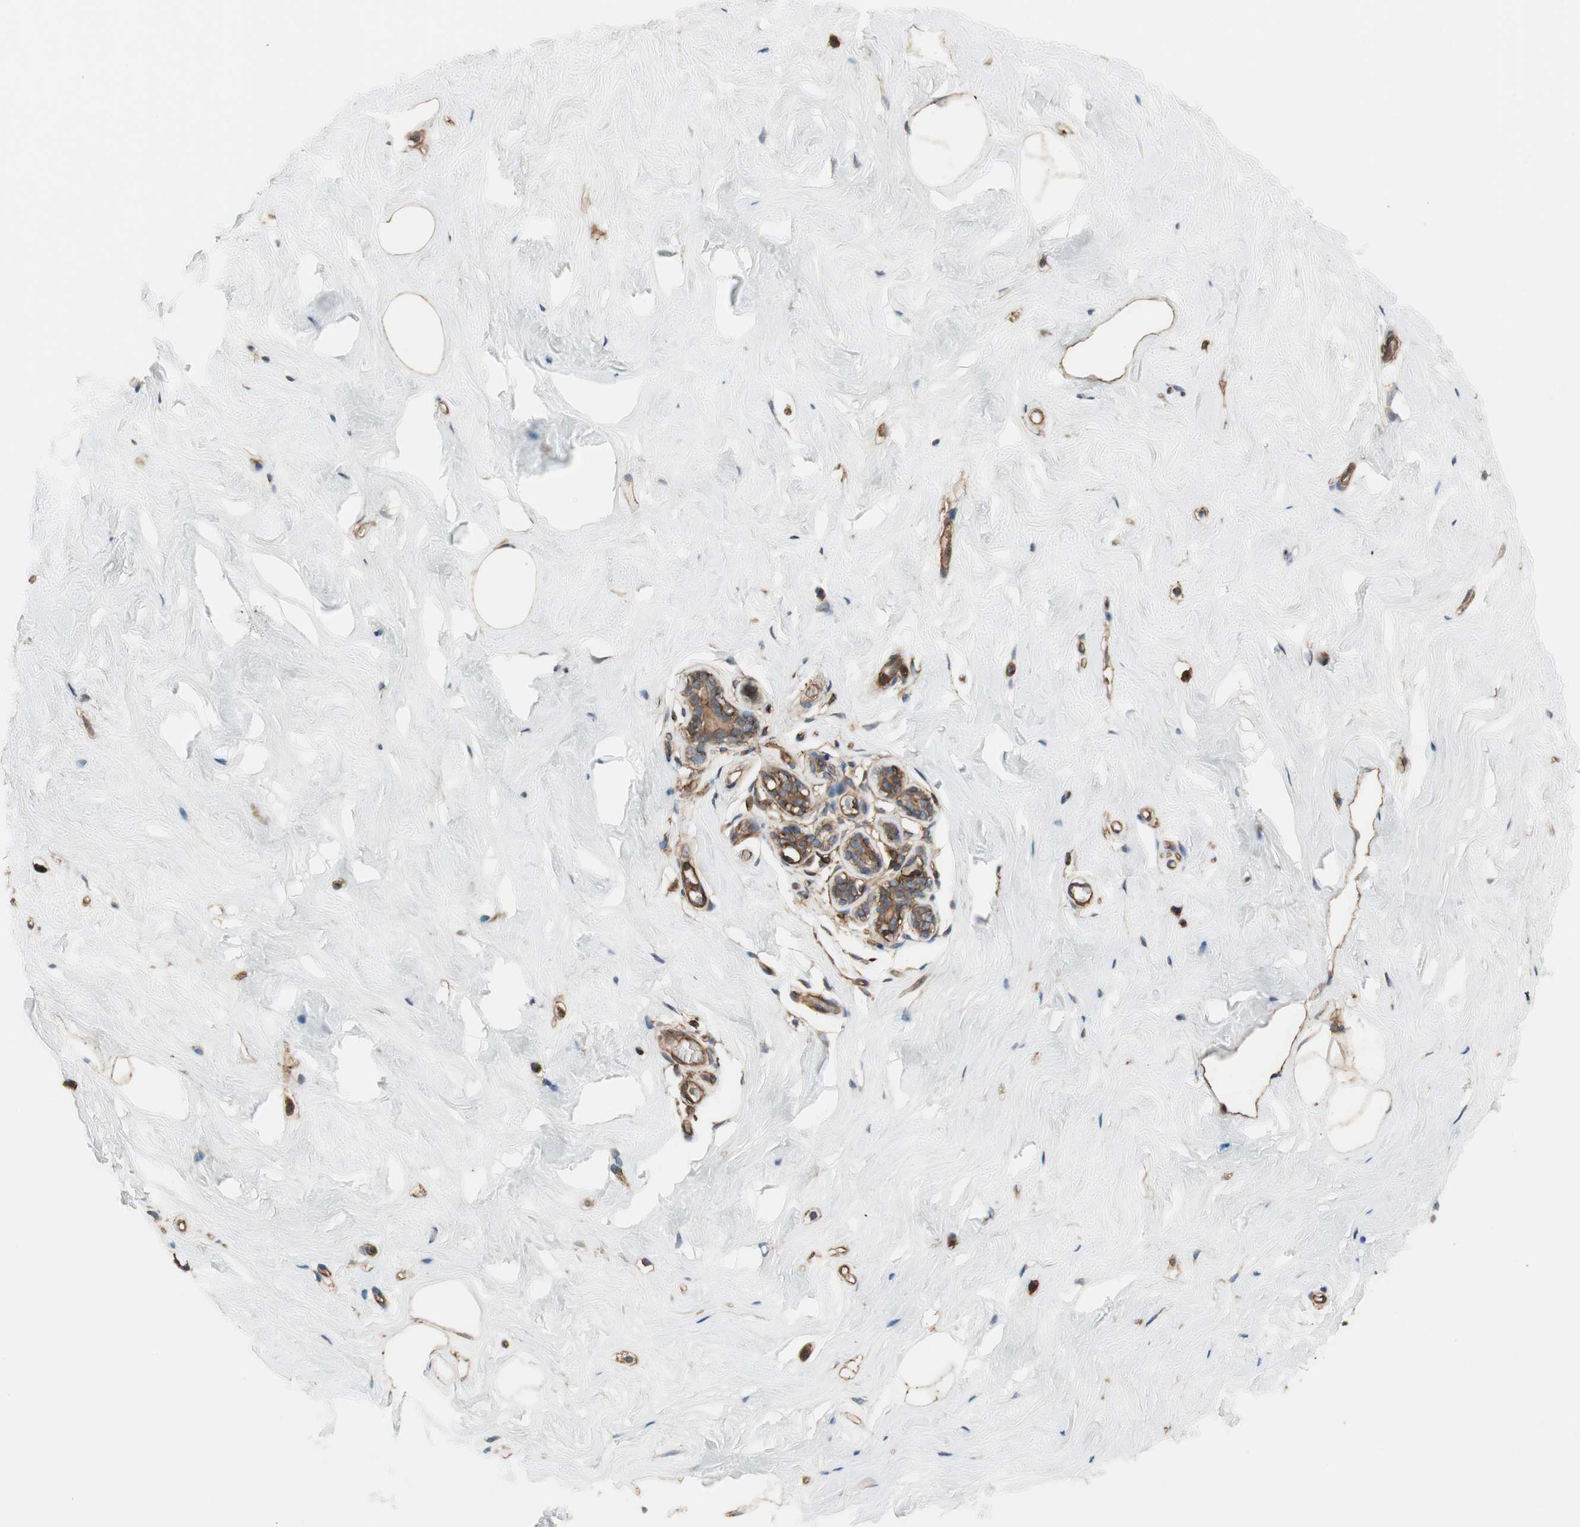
{"staining": {"intensity": "weak", "quantity": ">75%", "location": "cytoplasmic/membranous"}, "tissue": "breast", "cell_type": "Adipocytes", "image_type": "normal", "snomed": [{"axis": "morphology", "description": "Normal tissue, NOS"}, {"axis": "topography", "description": "Breast"}], "caption": "Weak cytoplasmic/membranous protein staining is present in approximately >75% of adipocytes in breast. The staining is performed using DAB brown chromogen to label protein expression. The nuclei are counter-stained blue using hematoxylin.", "gene": "IL1RL1", "patient": {"sex": "female", "age": 75}}